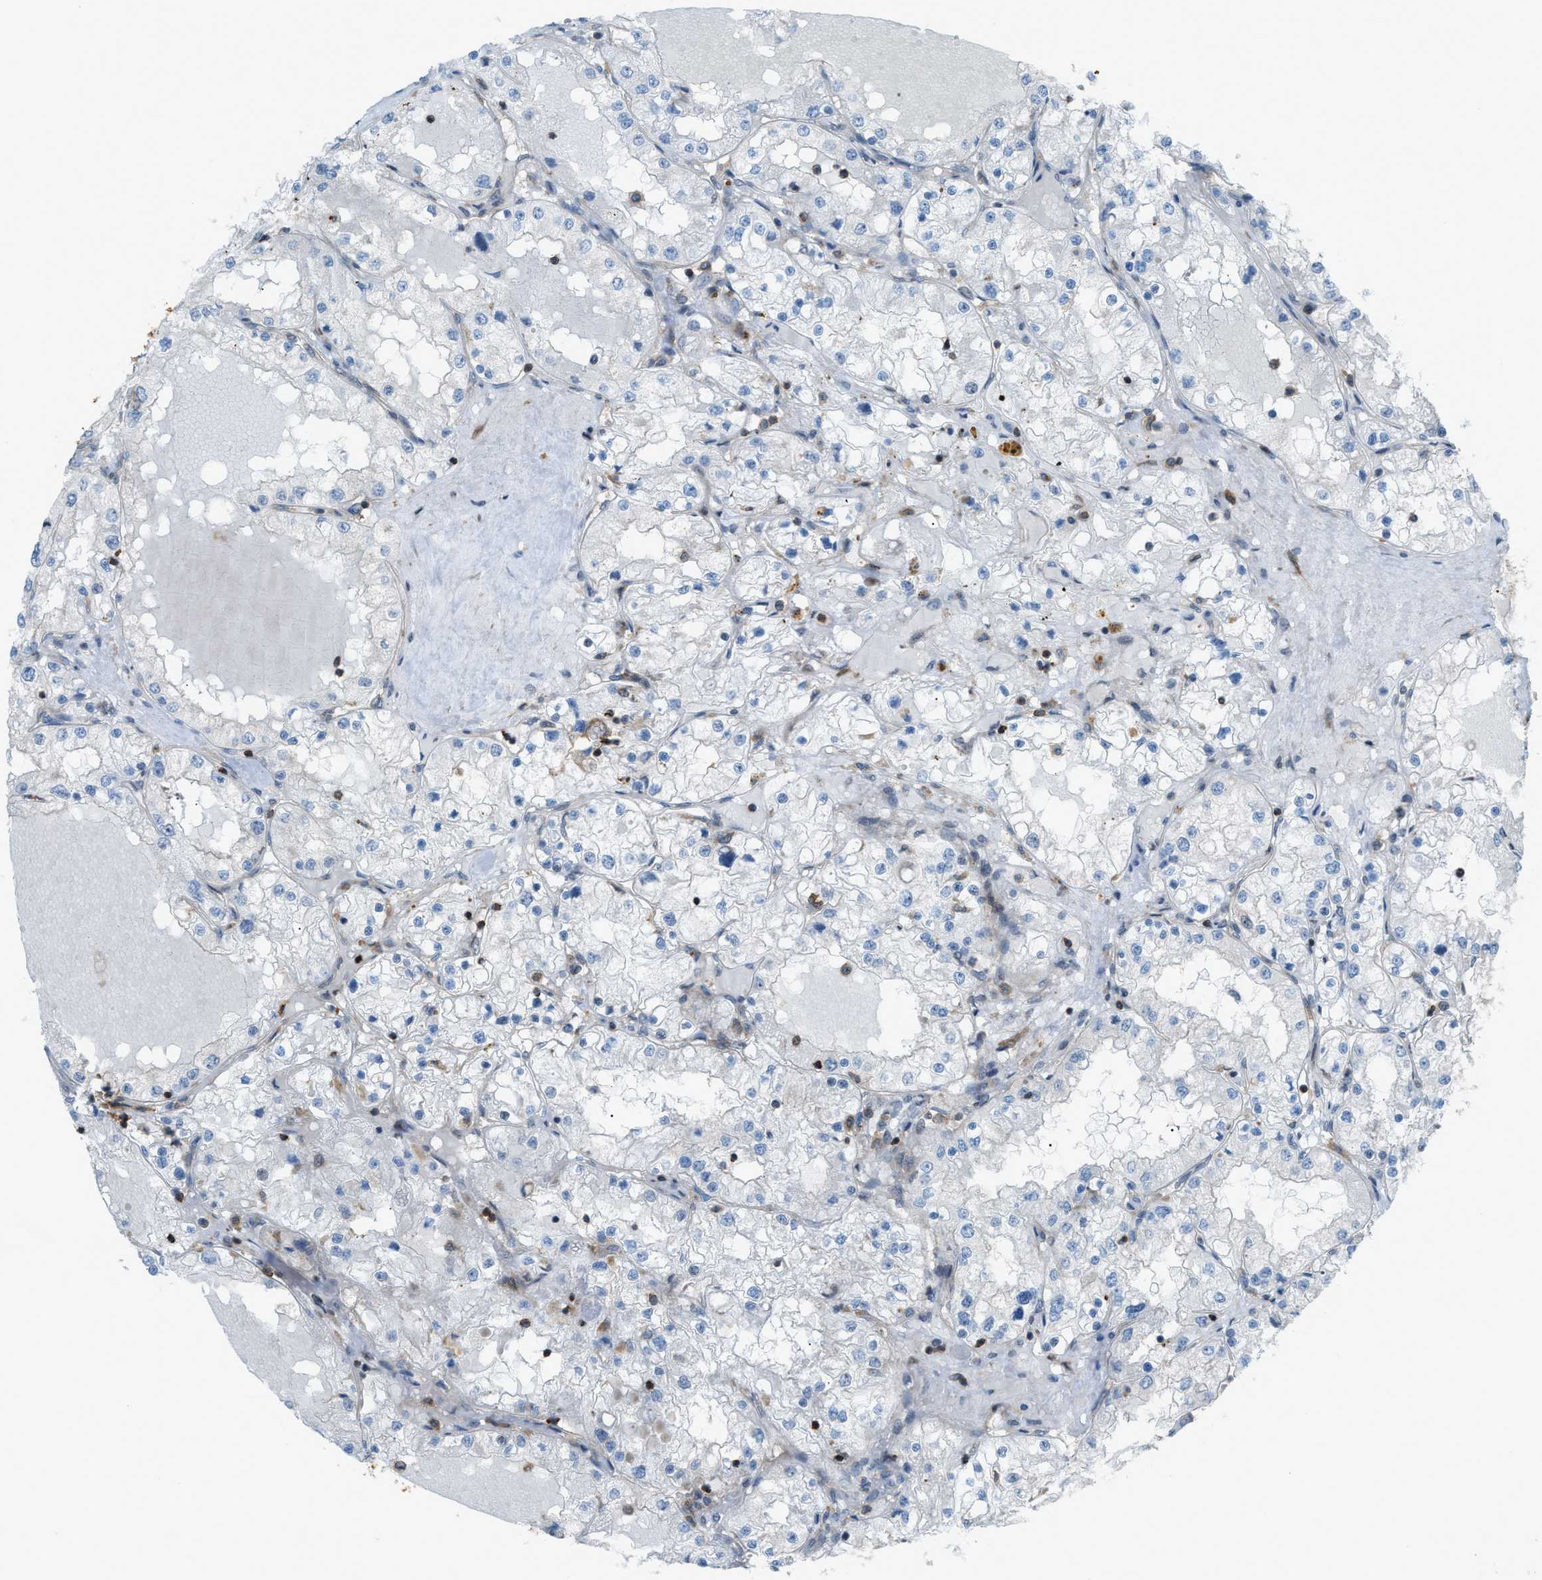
{"staining": {"intensity": "negative", "quantity": "none", "location": "none"}, "tissue": "renal cancer", "cell_type": "Tumor cells", "image_type": "cancer", "snomed": [{"axis": "morphology", "description": "Adenocarcinoma, NOS"}, {"axis": "topography", "description": "Kidney"}], "caption": "Immunohistochemistry of human renal cancer (adenocarcinoma) demonstrates no expression in tumor cells.", "gene": "DYRK1A", "patient": {"sex": "male", "age": 68}}